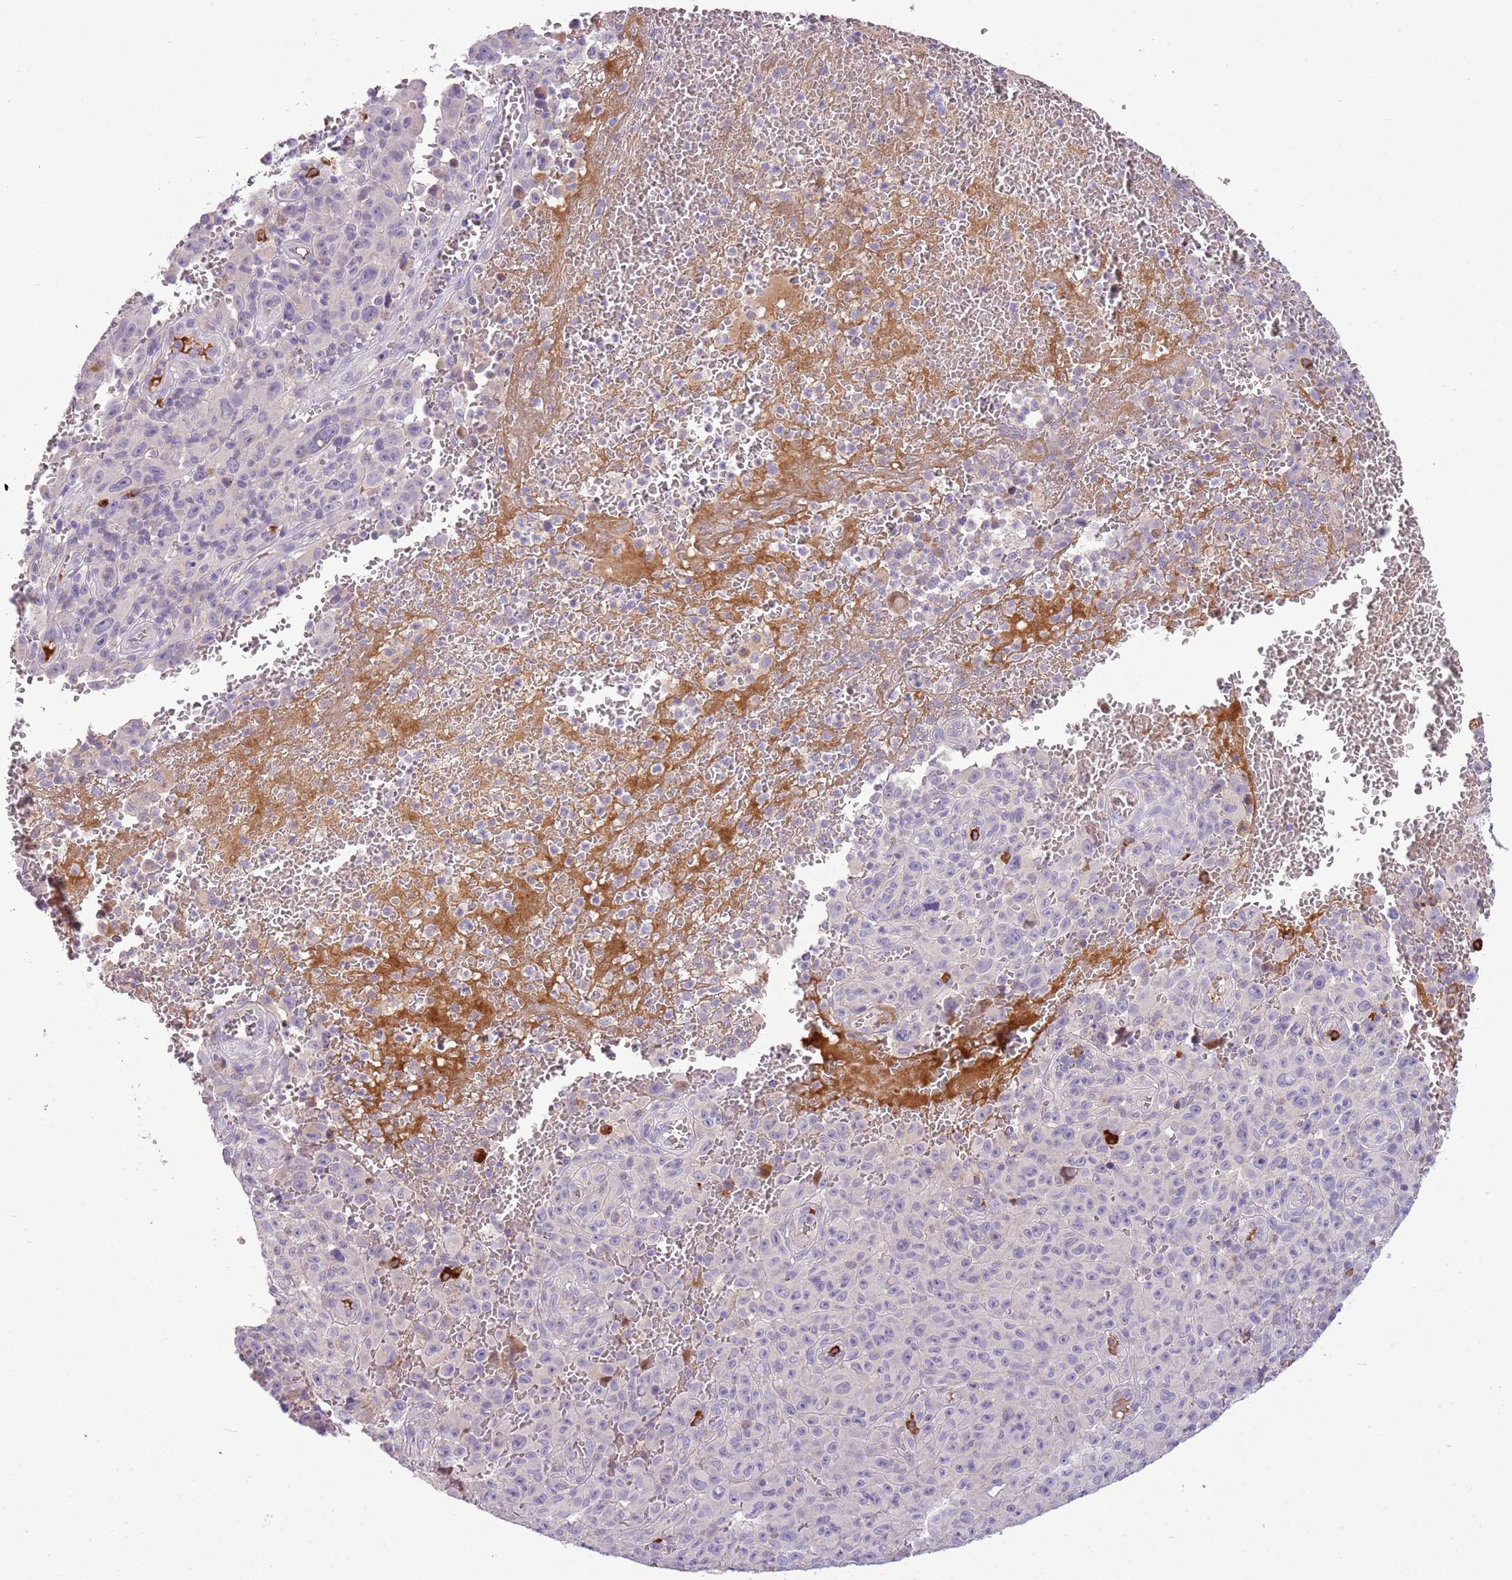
{"staining": {"intensity": "negative", "quantity": "none", "location": "none"}, "tissue": "melanoma", "cell_type": "Tumor cells", "image_type": "cancer", "snomed": [{"axis": "morphology", "description": "Malignant melanoma, NOS"}, {"axis": "topography", "description": "Skin"}], "caption": "Protein analysis of melanoma exhibits no significant positivity in tumor cells. Brightfield microscopy of IHC stained with DAB (brown) and hematoxylin (blue), captured at high magnification.", "gene": "SCAMP5", "patient": {"sex": "female", "age": 82}}